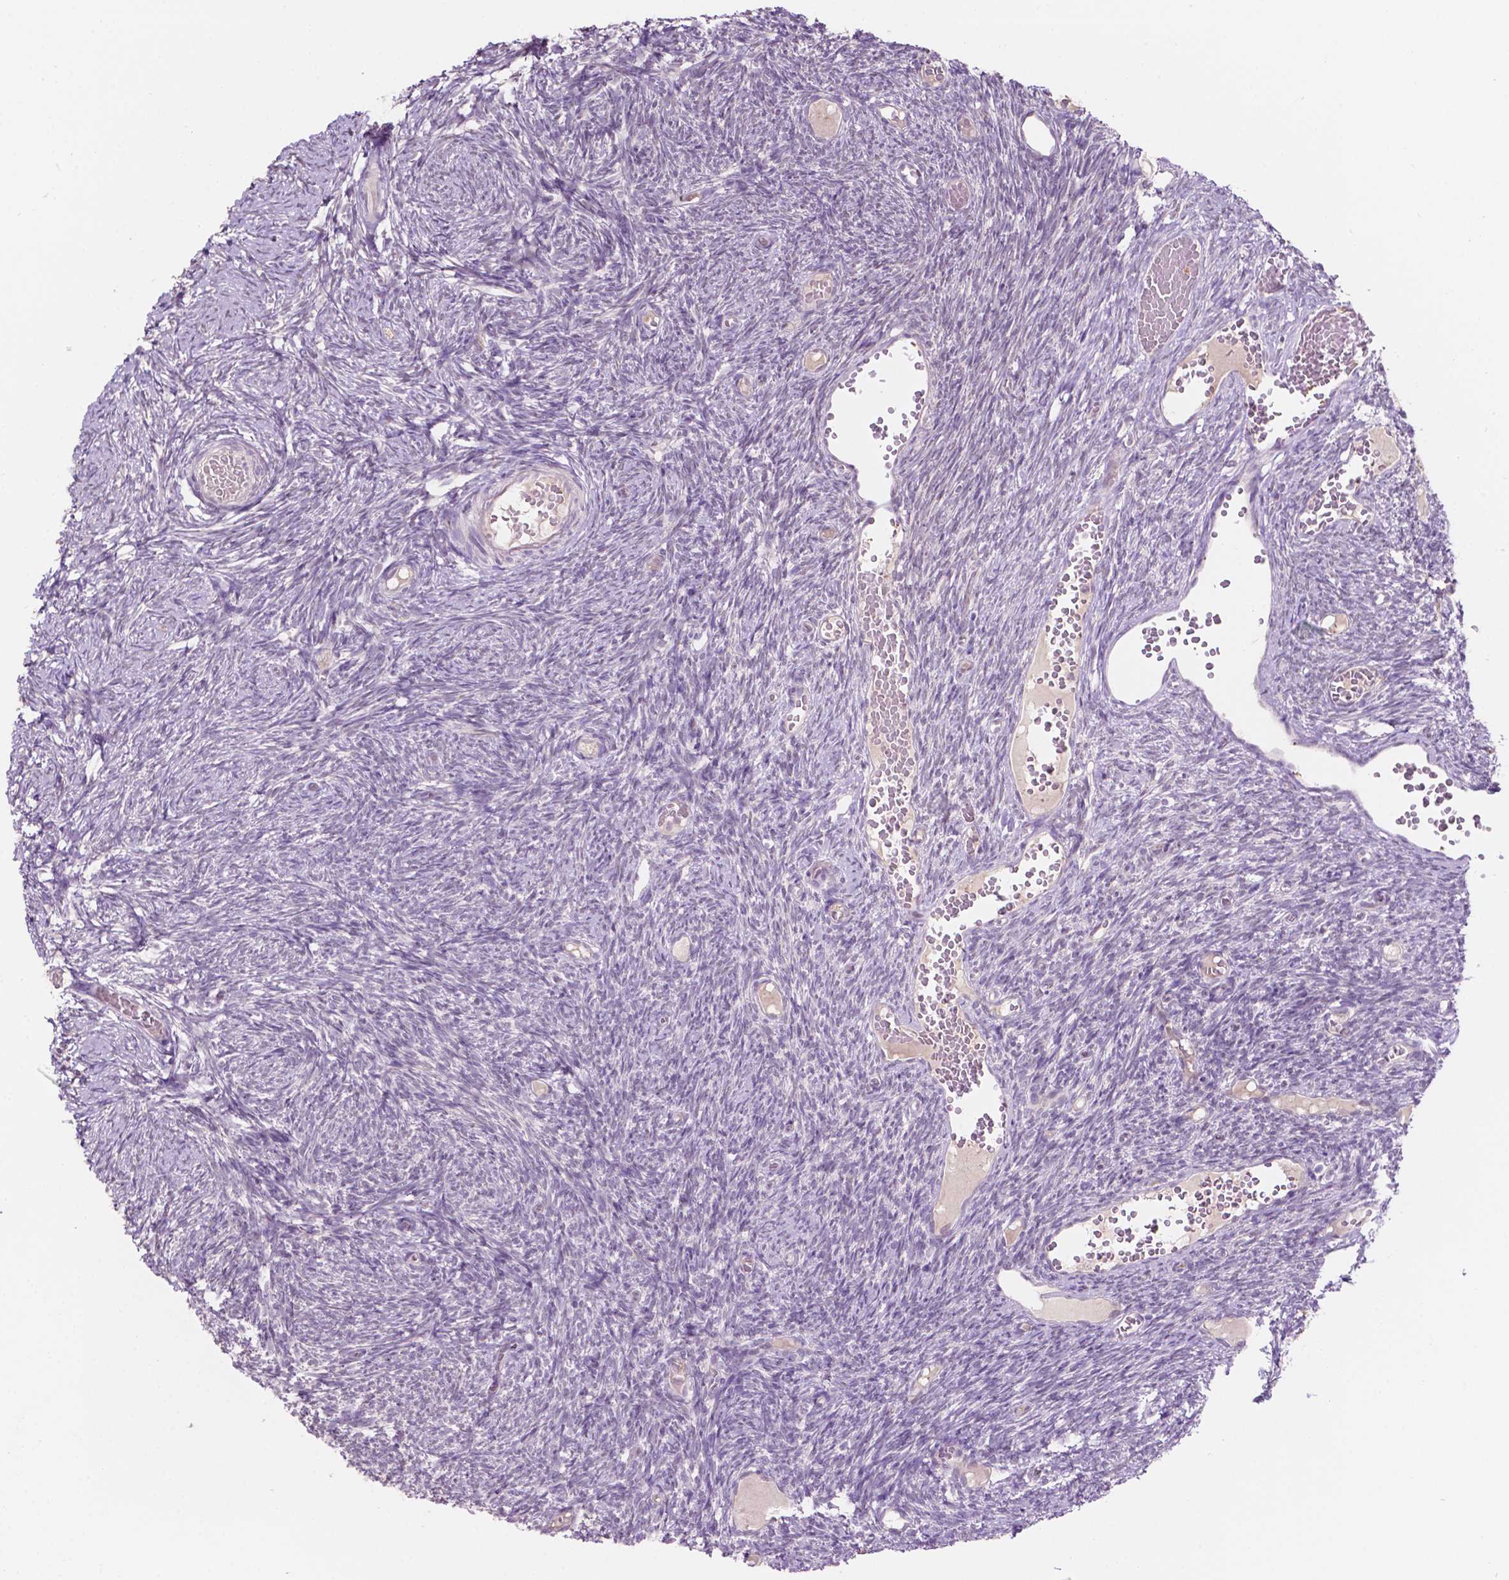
{"staining": {"intensity": "negative", "quantity": "none", "location": "none"}, "tissue": "ovary", "cell_type": "Ovarian stroma cells", "image_type": "normal", "snomed": [{"axis": "morphology", "description": "Normal tissue, NOS"}, {"axis": "topography", "description": "Ovary"}], "caption": "A histopathology image of human ovary is negative for staining in ovarian stroma cells.", "gene": "TM6SF2", "patient": {"sex": "female", "age": 39}}